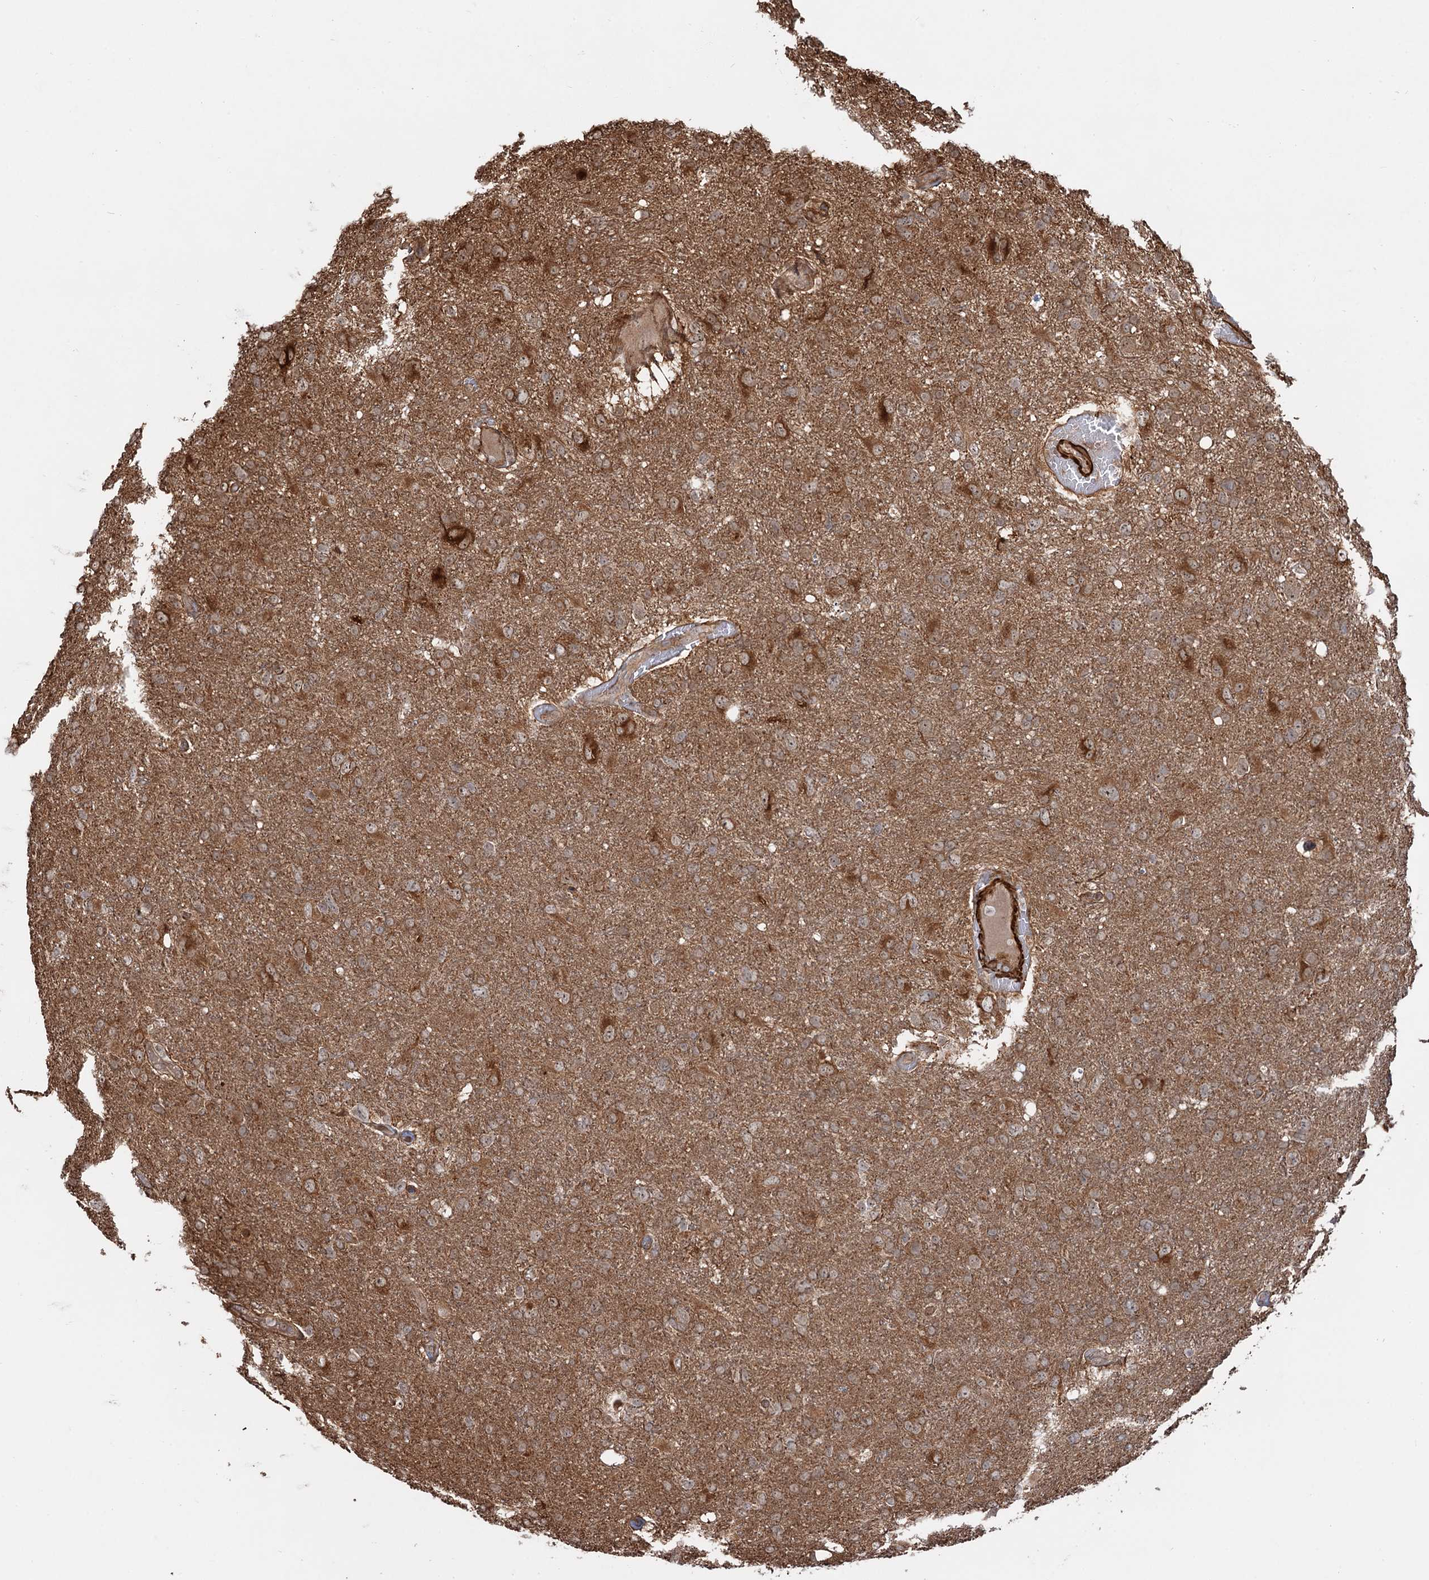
{"staining": {"intensity": "moderate", "quantity": ">75%", "location": "cytoplasmic/membranous,nuclear"}, "tissue": "glioma", "cell_type": "Tumor cells", "image_type": "cancer", "snomed": [{"axis": "morphology", "description": "Glioma, malignant, High grade"}, {"axis": "topography", "description": "Brain"}], "caption": "High-grade glioma (malignant) stained with a protein marker exhibits moderate staining in tumor cells.", "gene": "SNRNP25", "patient": {"sex": "male", "age": 61}}